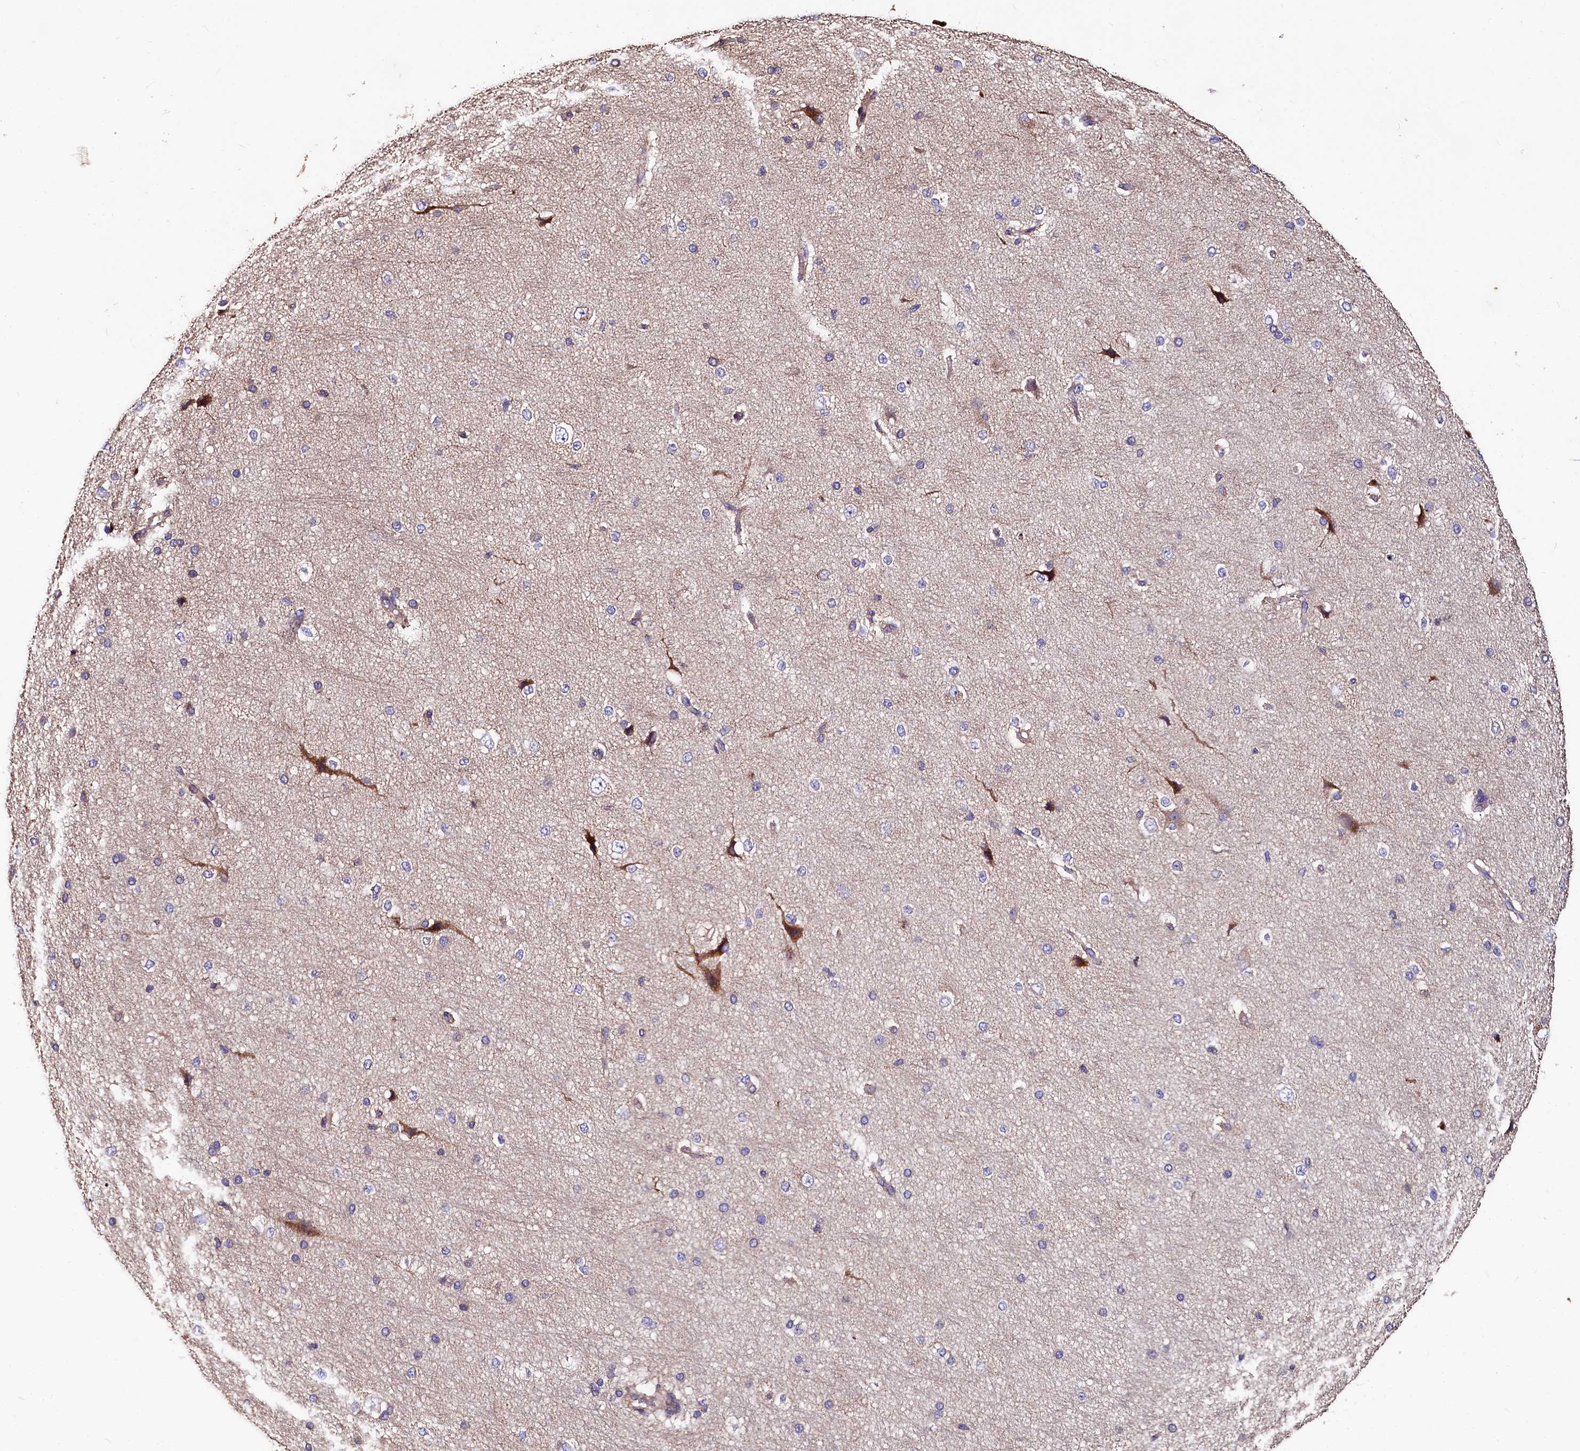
{"staining": {"intensity": "weak", "quantity": "<25%", "location": "cytoplasmic/membranous"}, "tissue": "cerebral cortex", "cell_type": "Endothelial cells", "image_type": "normal", "snomed": [{"axis": "morphology", "description": "Normal tissue, NOS"}, {"axis": "morphology", "description": "Developmental malformation"}, {"axis": "topography", "description": "Cerebral cortex"}], "caption": "This is an IHC photomicrograph of benign human cerebral cortex. There is no staining in endothelial cells.", "gene": "SPRYD3", "patient": {"sex": "female", "age": 30}}